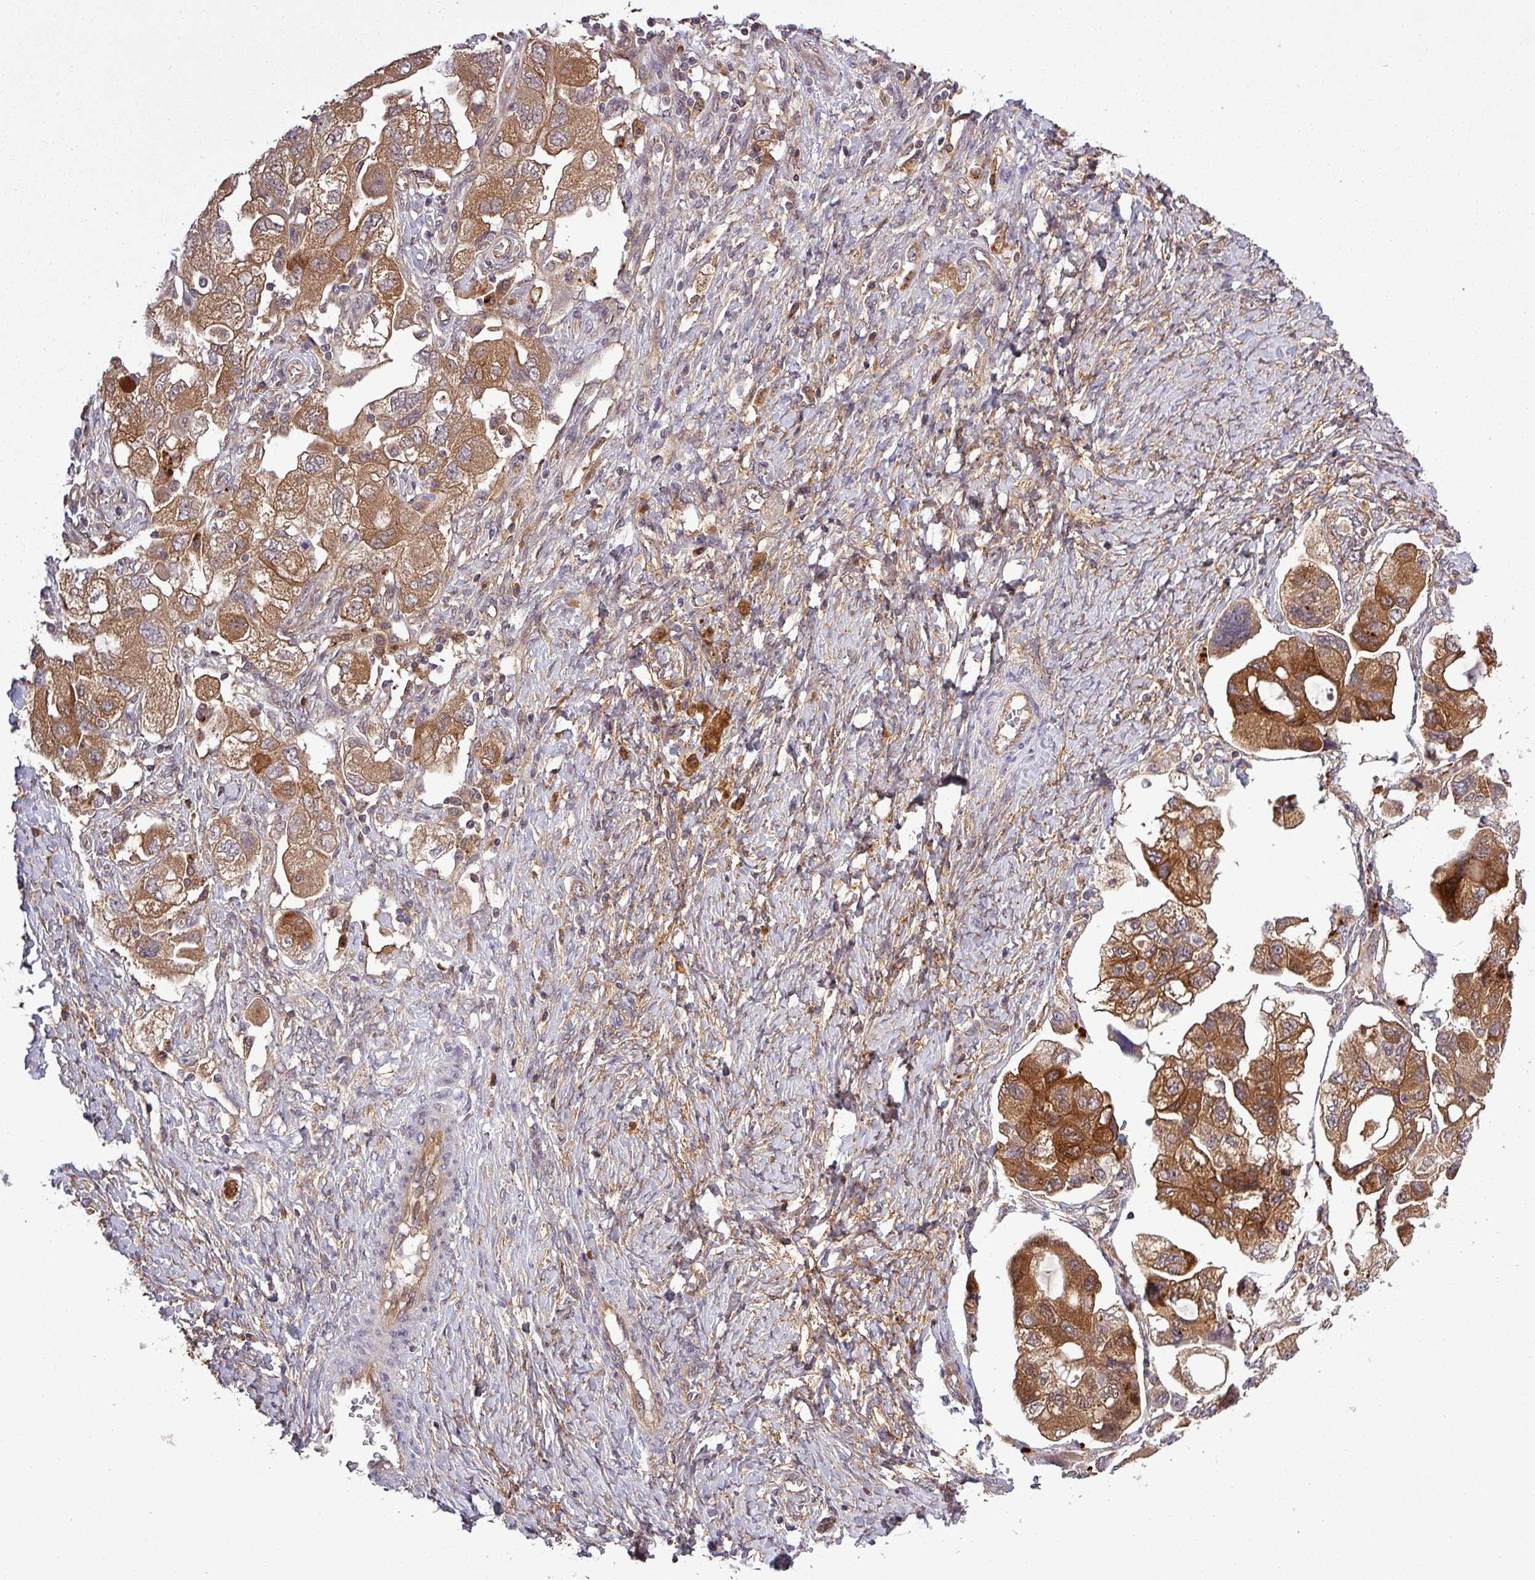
{"staining": {"intensity": "strong", "quantity": ">75%", "location": "cytoplasmic/membranous"}, "tissue": "ovarian cancer", "cell_type": "Tumor cells", "image_type": "cancer", "snomed": [{"axis": "morphology", "description": "Carcinoma, NOS"}, {"axis": "morphology", "description": "Cystadenocarcinoma, serous, NOS"}, {"axis": "topography", "description": "Ovary"}], "caption": "Approximately >75% of tumor cells in ovarian cancer exhibit strong cytoplasmic/membranous protein staining as visualized by brown immunohistochemical staining.", "gene": "SIRPB2", "patient": {"sex": "female", "age": 69}}